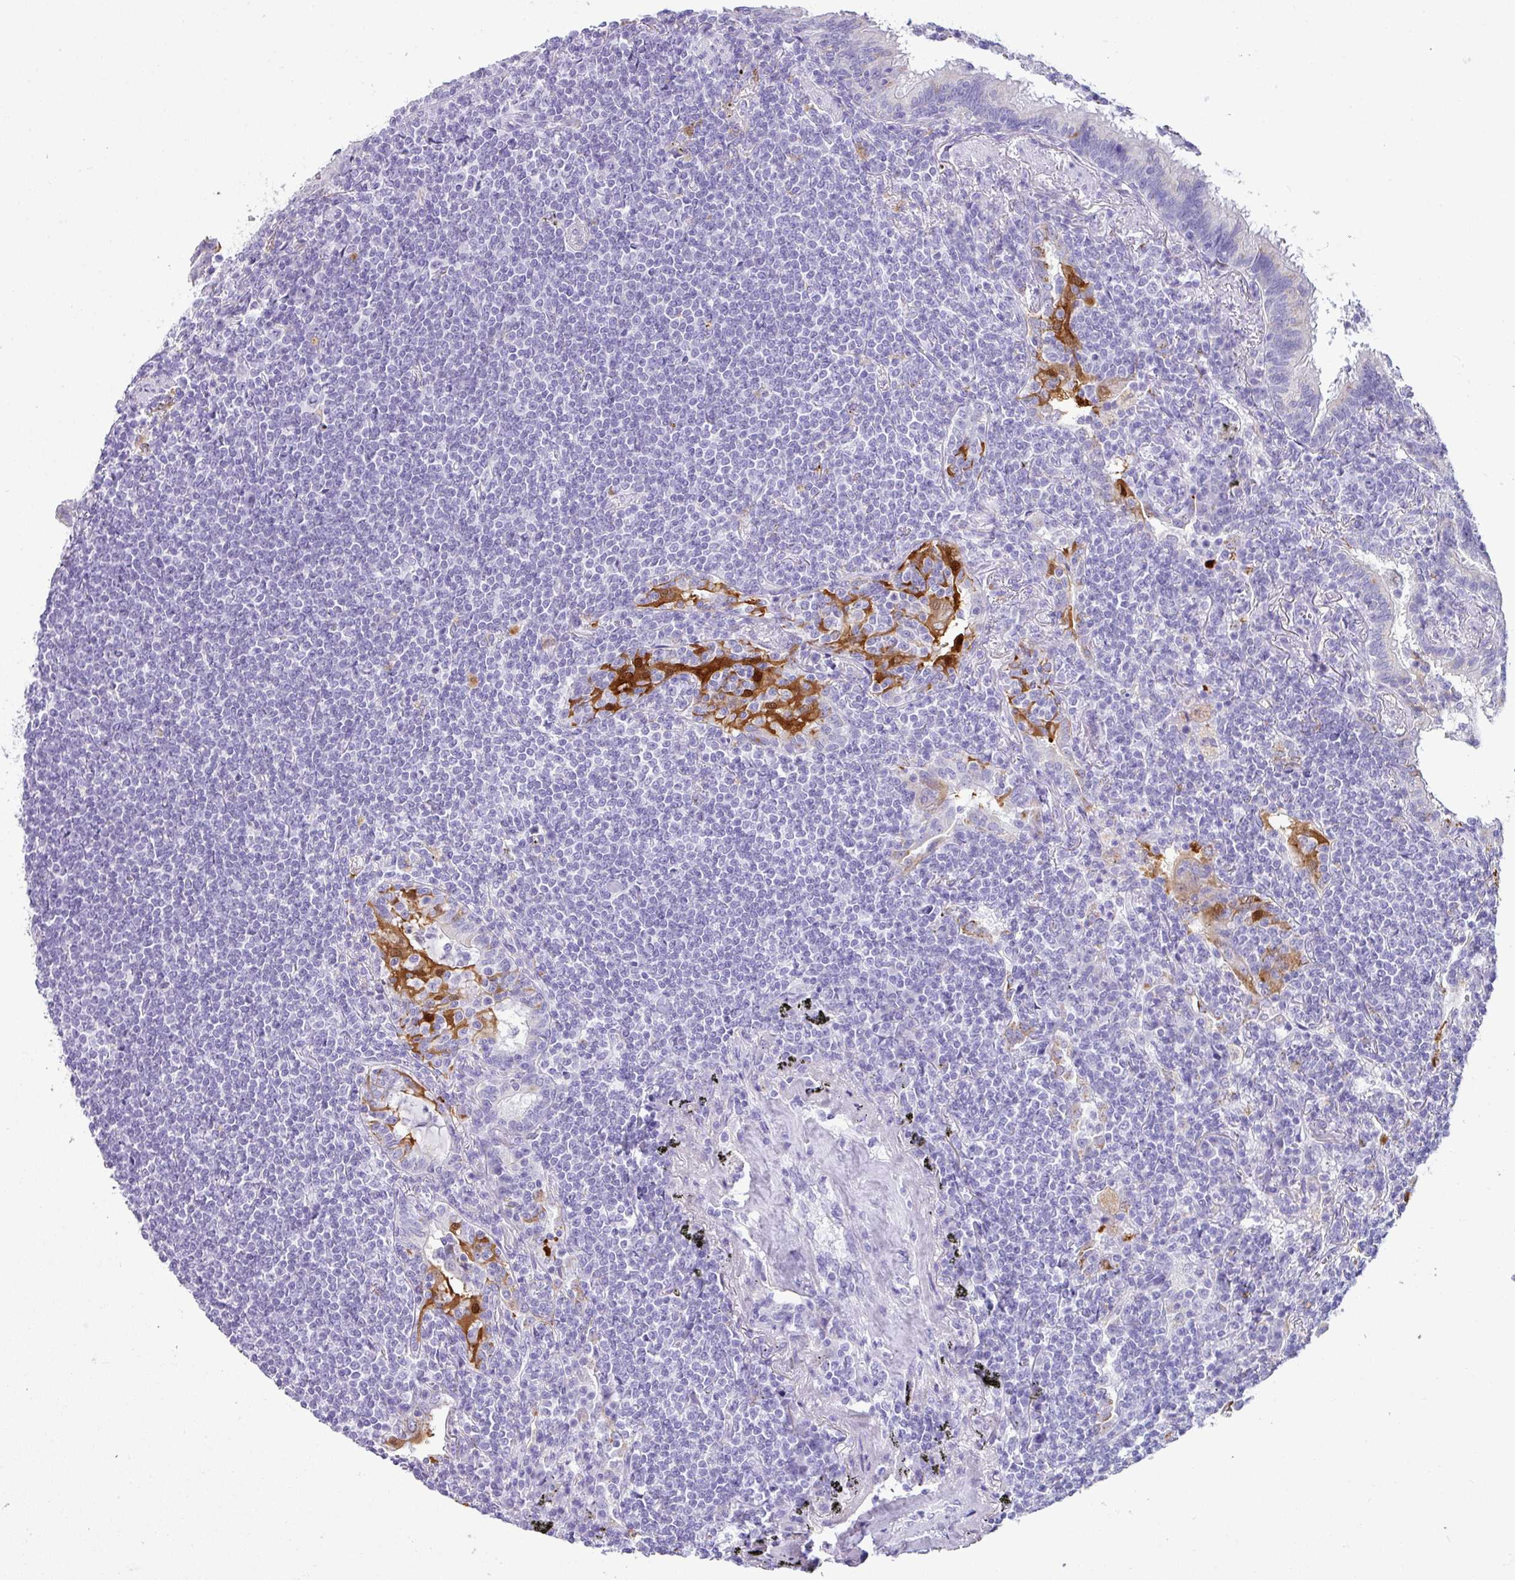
{"staining": {"intensity": "negative", "quantity": "none", "location": "none"}, "tissue": "lymphoma", "cell_type": "Tumor cells", "image_type": "cancer", "snomed": [{"axis": "morphology", "description": "Malignant lymphoma, non-Hodgkin's type, Low grade"}, {"axis": "topography", "description": "Lung"}], "caption": "Human lymphoma stained for a protein using IHC exhibits no expression in tumor cells.", "gene": "NCCRP1", "patient": {"sex": "female", "age": 71}}